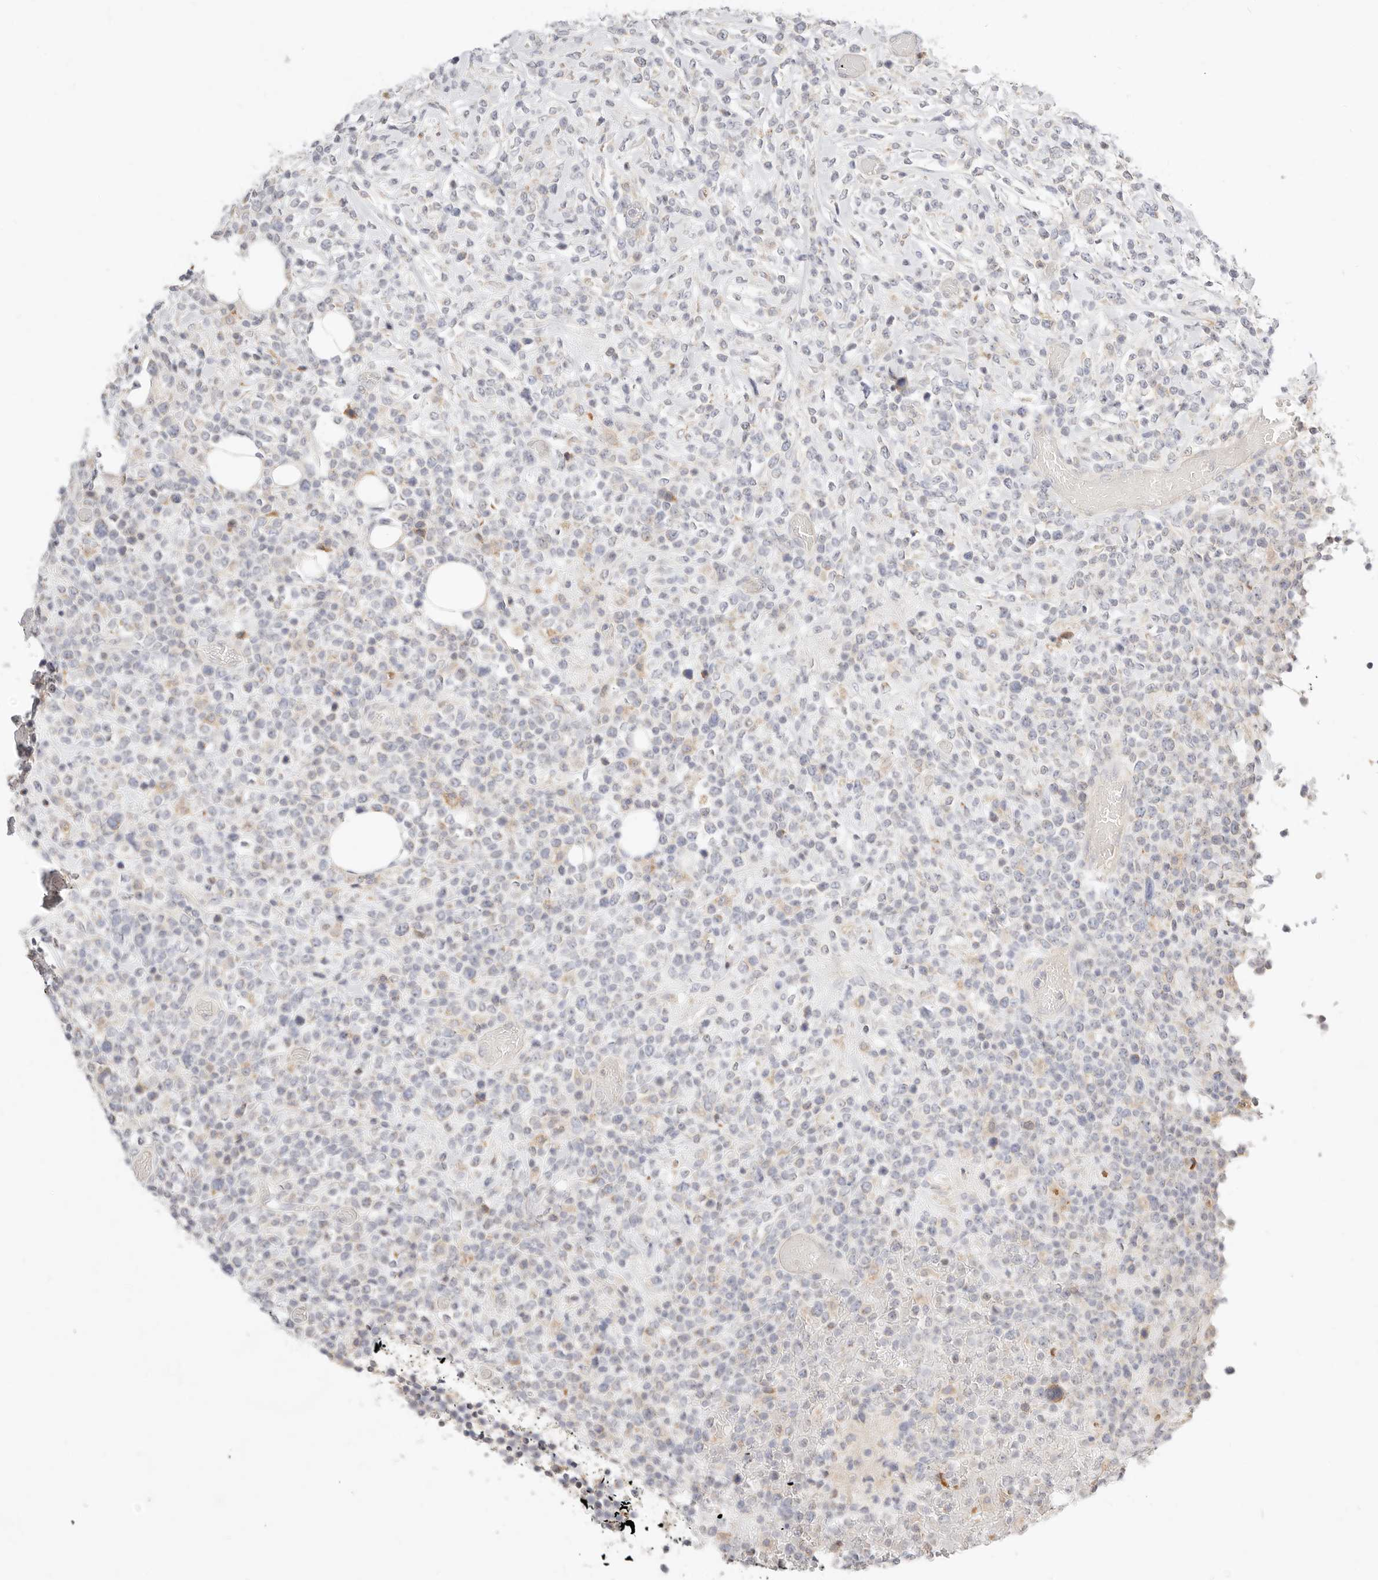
{"staining": {"intensity": "negative", "quantity": "none", "location": "none"}, "tissue": "lymphoma", "cell_type": "Tumor cells", "image_type": "cancer", "snomed": [{"axis": "morphology", "description": "Malignant lymphoma, non-Hodgkin's type, High grade"}, {"axis": "topography", "description": "Colon"}], "caption": "Human lymphoma stained for a protein using immunohistochemistry (IHC) shows no positivity in tumor cells.", "gene": "ACOX1", "patient": {"sex": "female", "age": 53}}